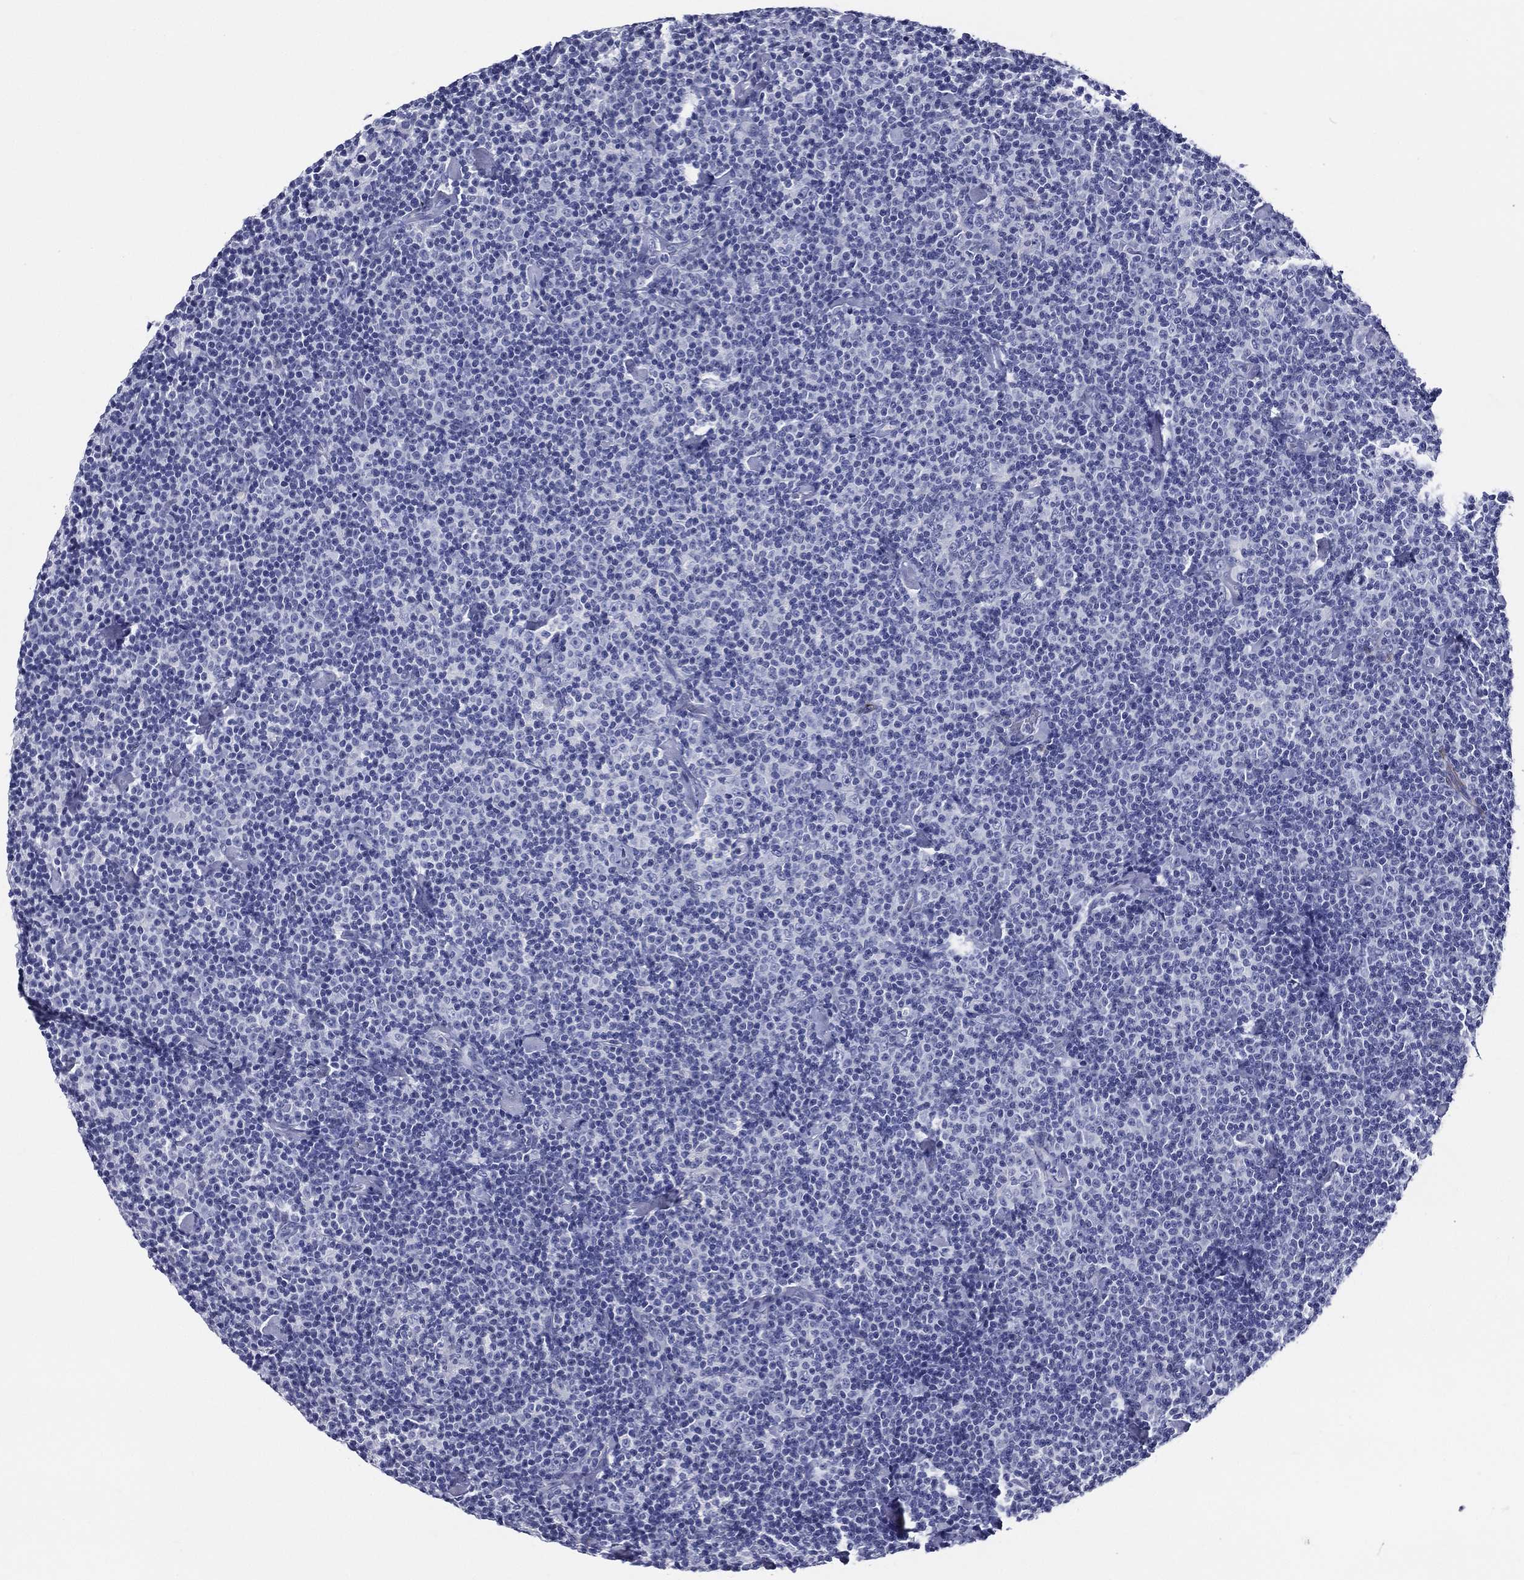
{"staining": {"intensity": "negative", "quantity": "none", "location": "none"}, "tissue": "lymphoma", "cell_type": "Tumor cells", "image_type": "cancer", "snomed": [{"axis": "morphology", "description": "Malignant lymphoma, non-Hodgkin's type, Low grade"}, {"axis": "topography", "description": "Lymph node"}], "caption": "Human malignant lymphoma, non-Hodgkin's type (low-grade) stained for a protein using immunohistochemistry exhibits no expression in tumor cells.", "gene": "ACE2", "patient": {"sex": "male", "age": 81}}